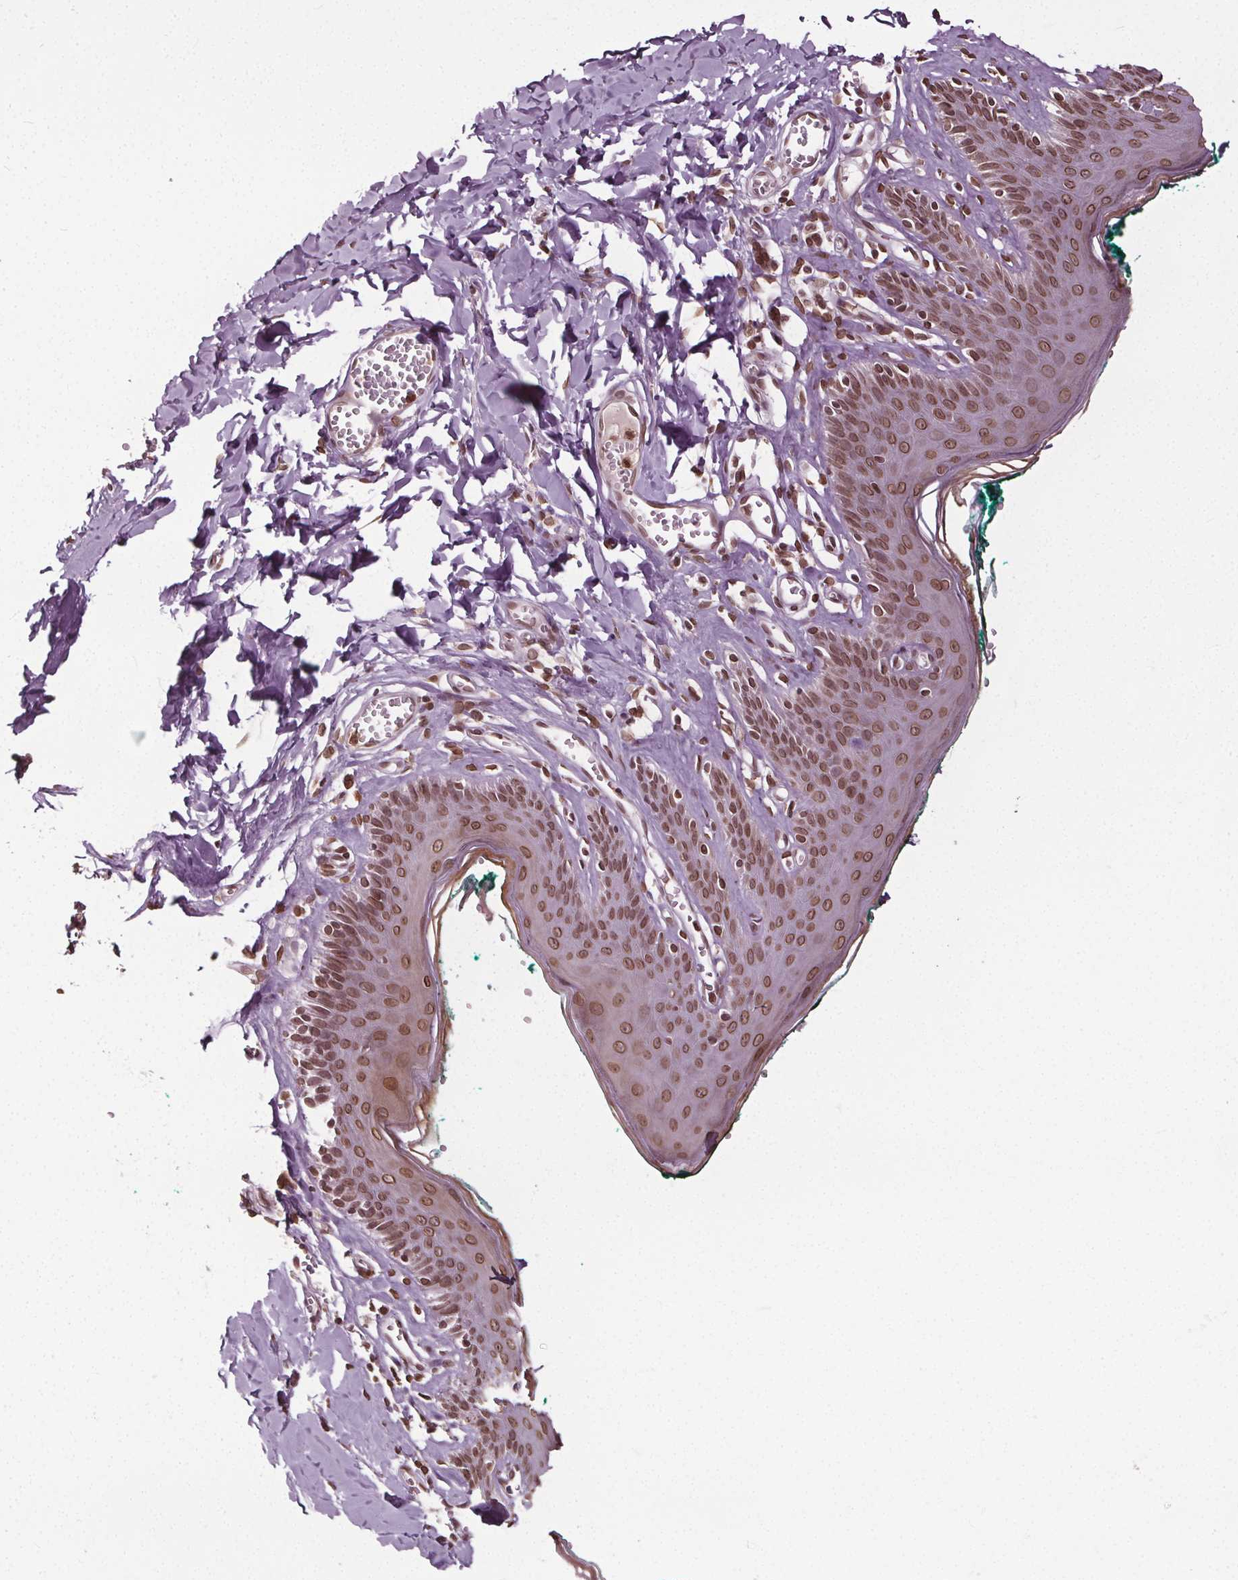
{"staining": {"intensity": "moderate", "quantity": ">75%", "location": "cytoplasmic/membranous,nuclear"}, "tissue": "skin", "cell_type": "Epidermal cells", "image_type": "normal", "snomed": [{"axis": "morphology", "description": "Normal tissue, NOS"}, {"axis": "topography", "description": "Vulva"}, {"axis": "topography", "description": "Peripheral nerve tissue"}], "caption": "Immunohistochemical staining of normal skin displays >75% levels of moderate cytoplasmic/membranous,nuclear protein expression in about >75% of epidermal cells.", "gene": "TTC39C", "patient": {"sex": "female", "age": 66}}